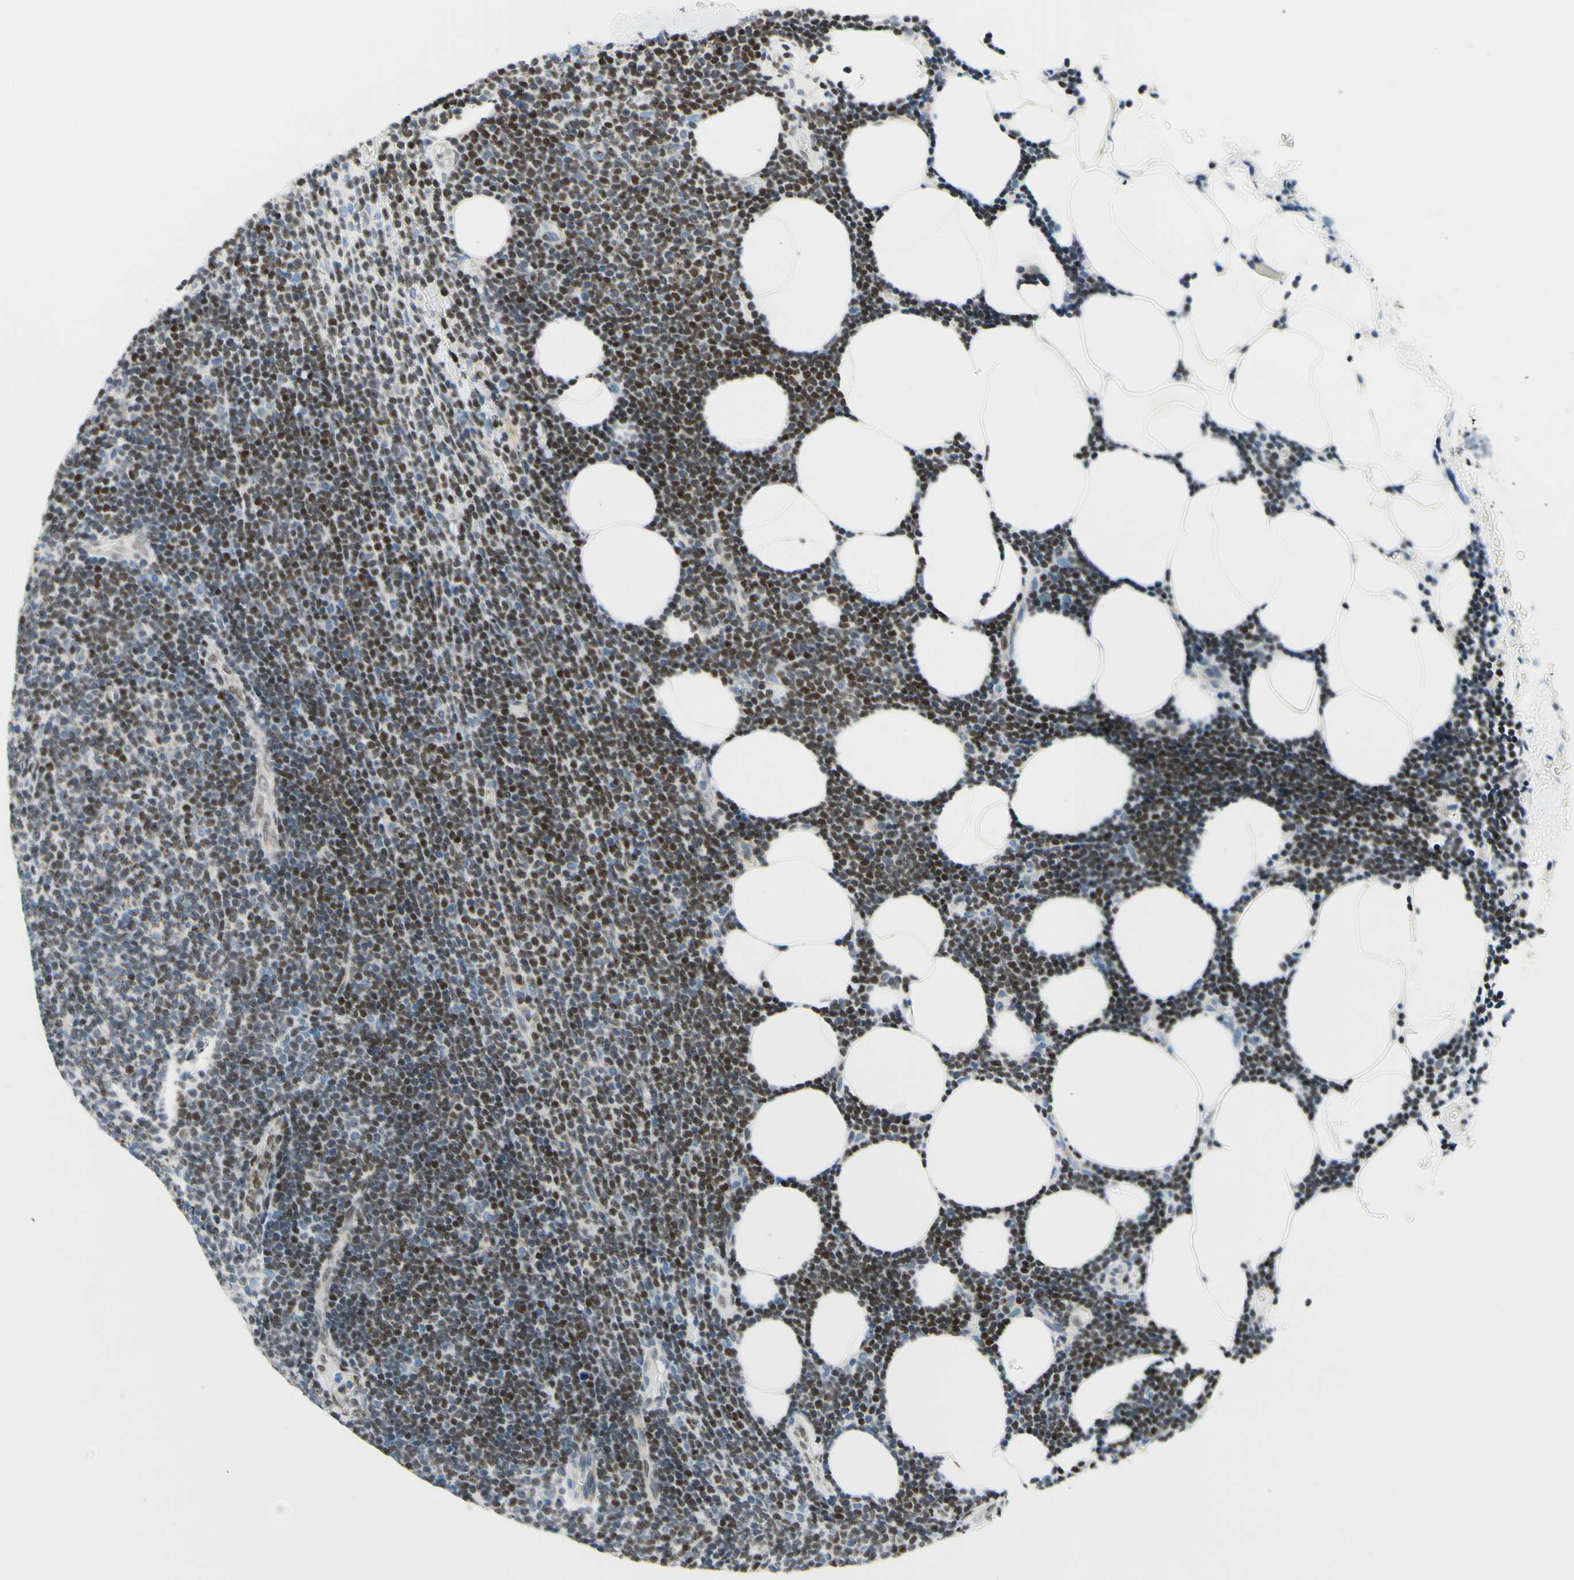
{"staining": {"intensity": "strong", "quantity": "25%-75%", "location": "cytoplasmic/membranous"}, "tissue": "lymphoma", "cell_type": "Tumor cells", "image_type": "cancer", "snomed": [{"axis": "morphology", "description": "Malignant lymphoma, non-Hodgkin's type, Low grade"}, {"axis": "topography", "description": "Lymph node"}], "caption": "Lymphoma tissue reveals strong cytoplasmic/membranous staining in approximately 25%-75% of tumor cells The staining is performed using DAB (3,3'-diaminobenzidine) brown chromogen to label protein expression. The nuclei are counter-stained blue using hematoxylin.", "gene": "CBX7", "patient": {"sex": "male", "age": 66}}